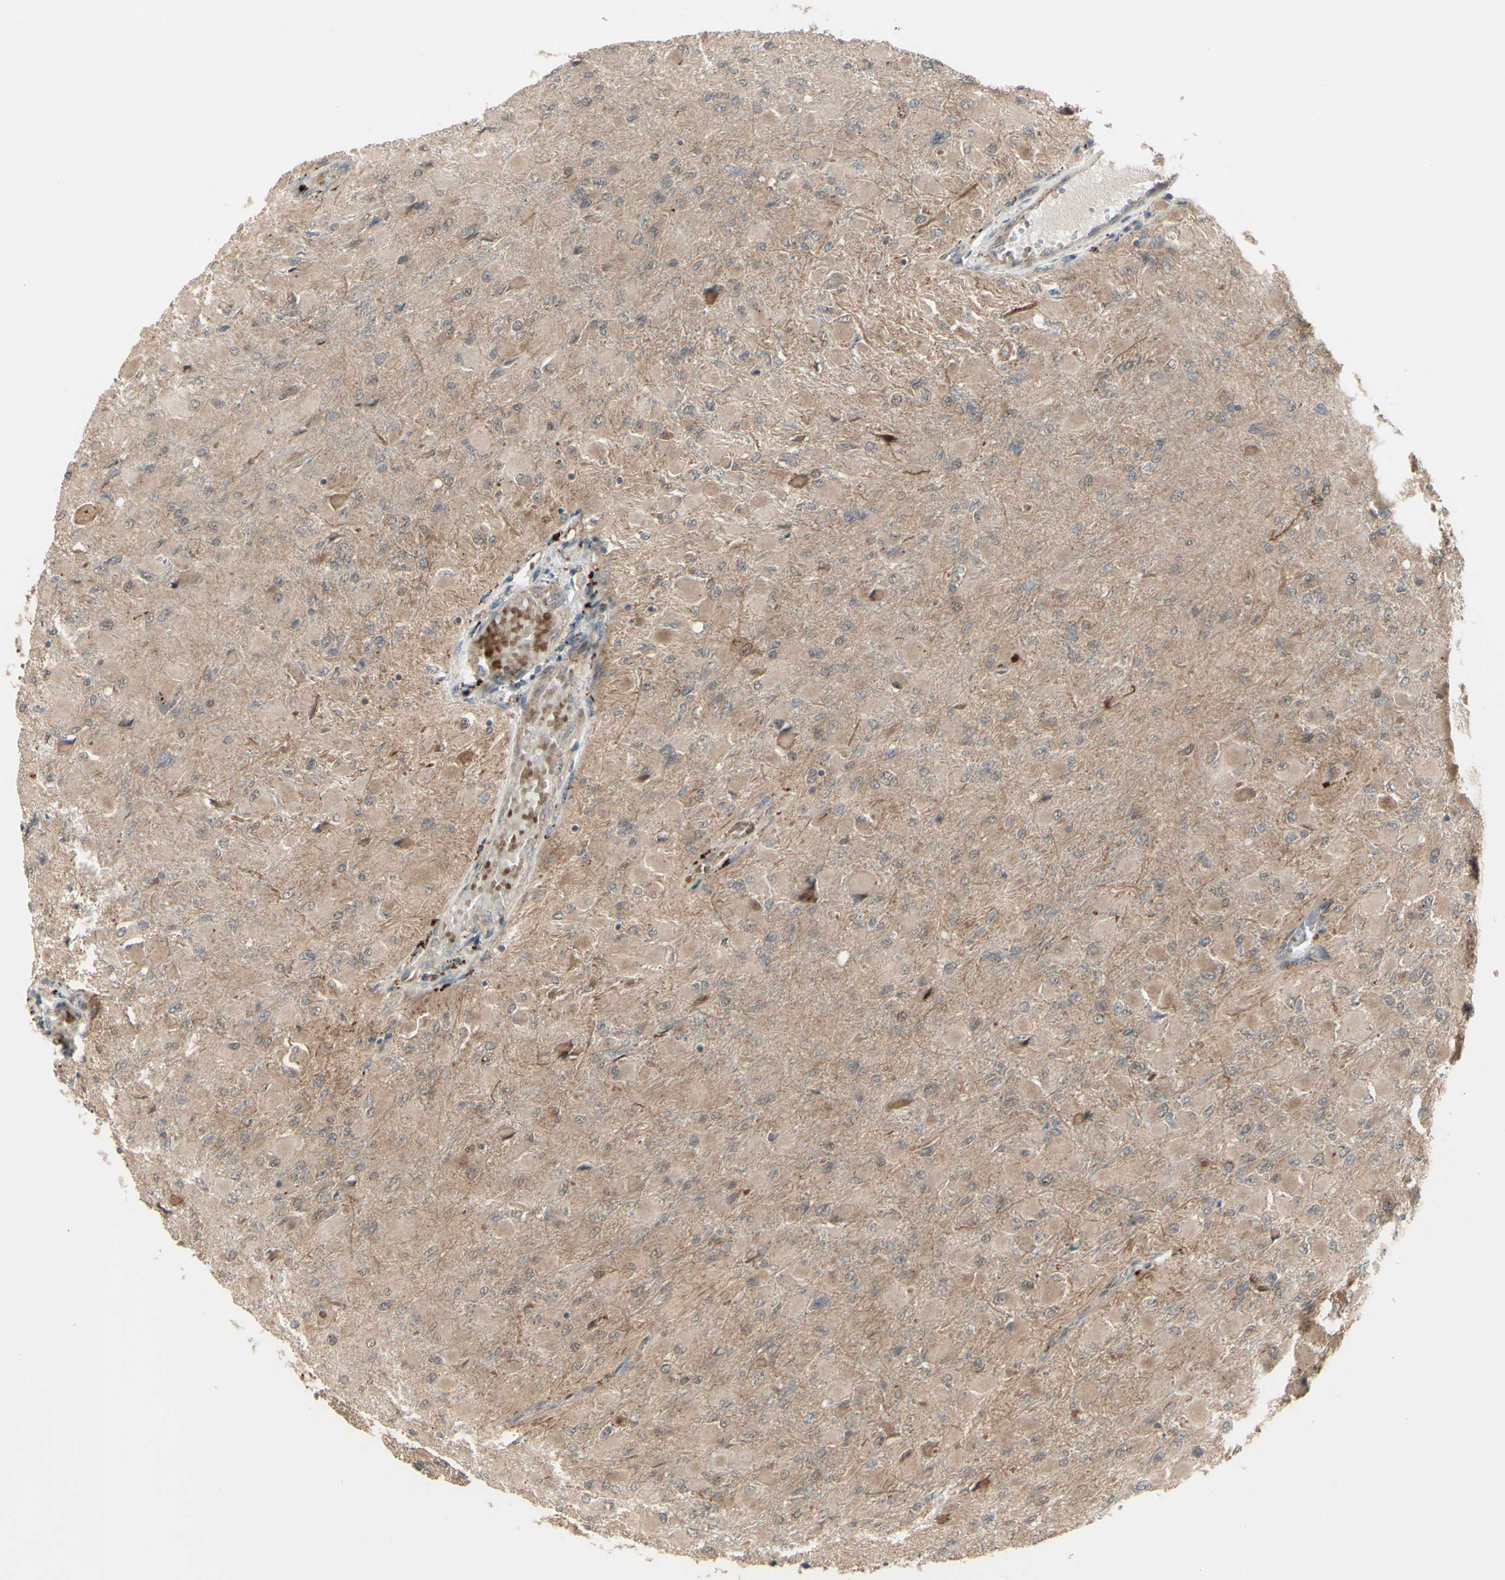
{"staining": {"intensity": "moderate", "quantity": ">75%", "location": "cytoplasmic/membranous"}, "tissue": "glioma", "cell_type": "Tumor cells", "image_type": "cancer", "snomed": [{"axis": "morphology", "description": "Glioma, malignant, High grade"}, {"axis": "topography", "description": "Cerebral cortex"}], "caption": "DAB (3,3'-diaminobenzidine) immunohistochemical staining of high-grade glioma (malignant) shows moderate cytoplasmic/membranous protein expression in approximately >75% of tumor cells. Using DAB (brown) and hematoxylin (blue) stains, captured at high magnification using brightfield microscopy.", "gene": "MLF2", "patient": {"sex": "female", "age": 36}}